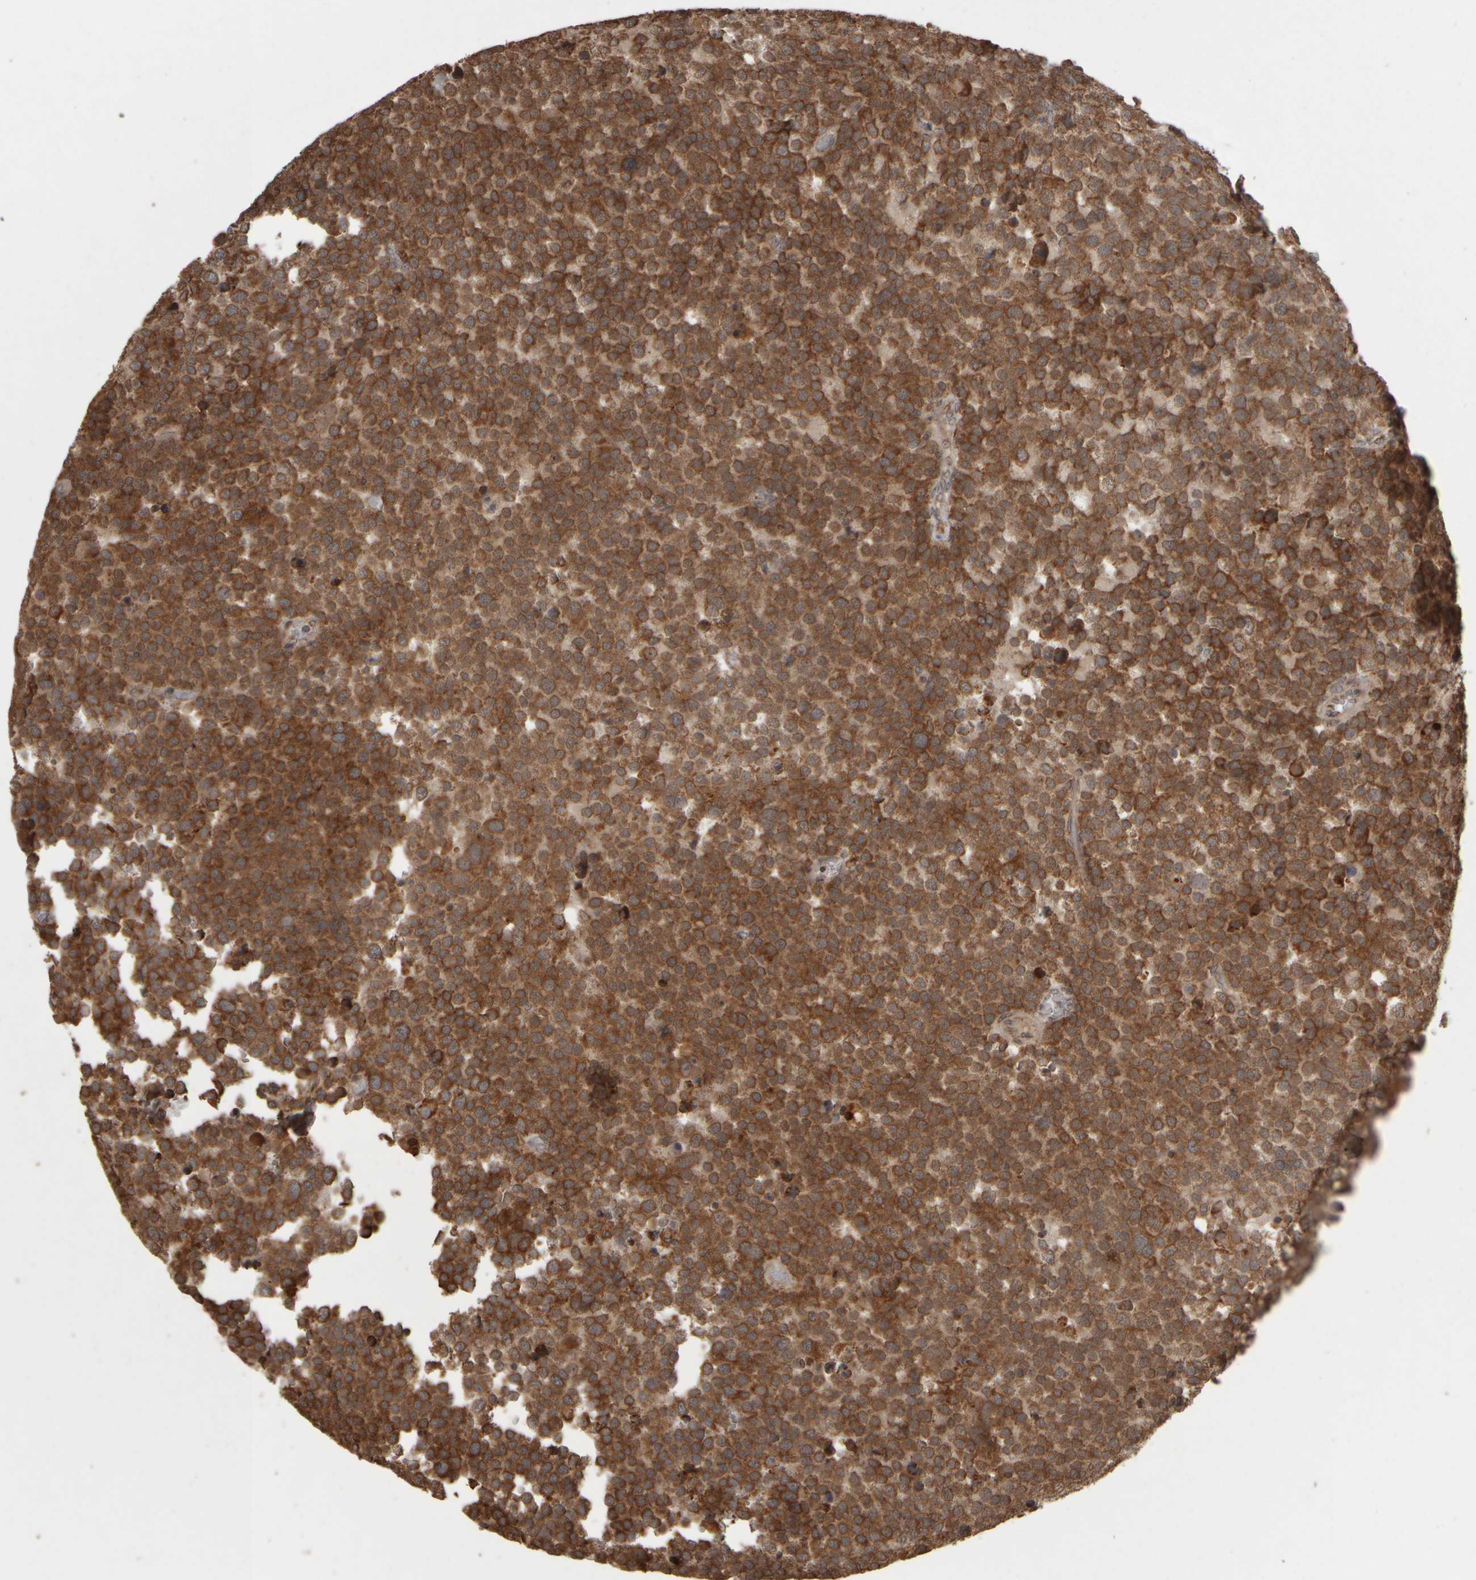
{"staining": {"intensity": "strong", "quantity": ">75%", "location": "cytoplasmic/membranous"}, "tissue": "testis cancer", "cell_type": "Tumor cells", "image_type": "cancer", "snomed": [{"axis": "morphology", "description": "Seminoma, NOS"}, {"axis": "topography", "description": "Testis"}], "caption": "A micrograph showing strong cytoplasmic/membranous staining in about >75% of tumor cells in seminoma (testis), as visualized by brown immunohistochemical staining.", "gene": "AGBL3", "patient": {"sex": "male", "age": 71}}